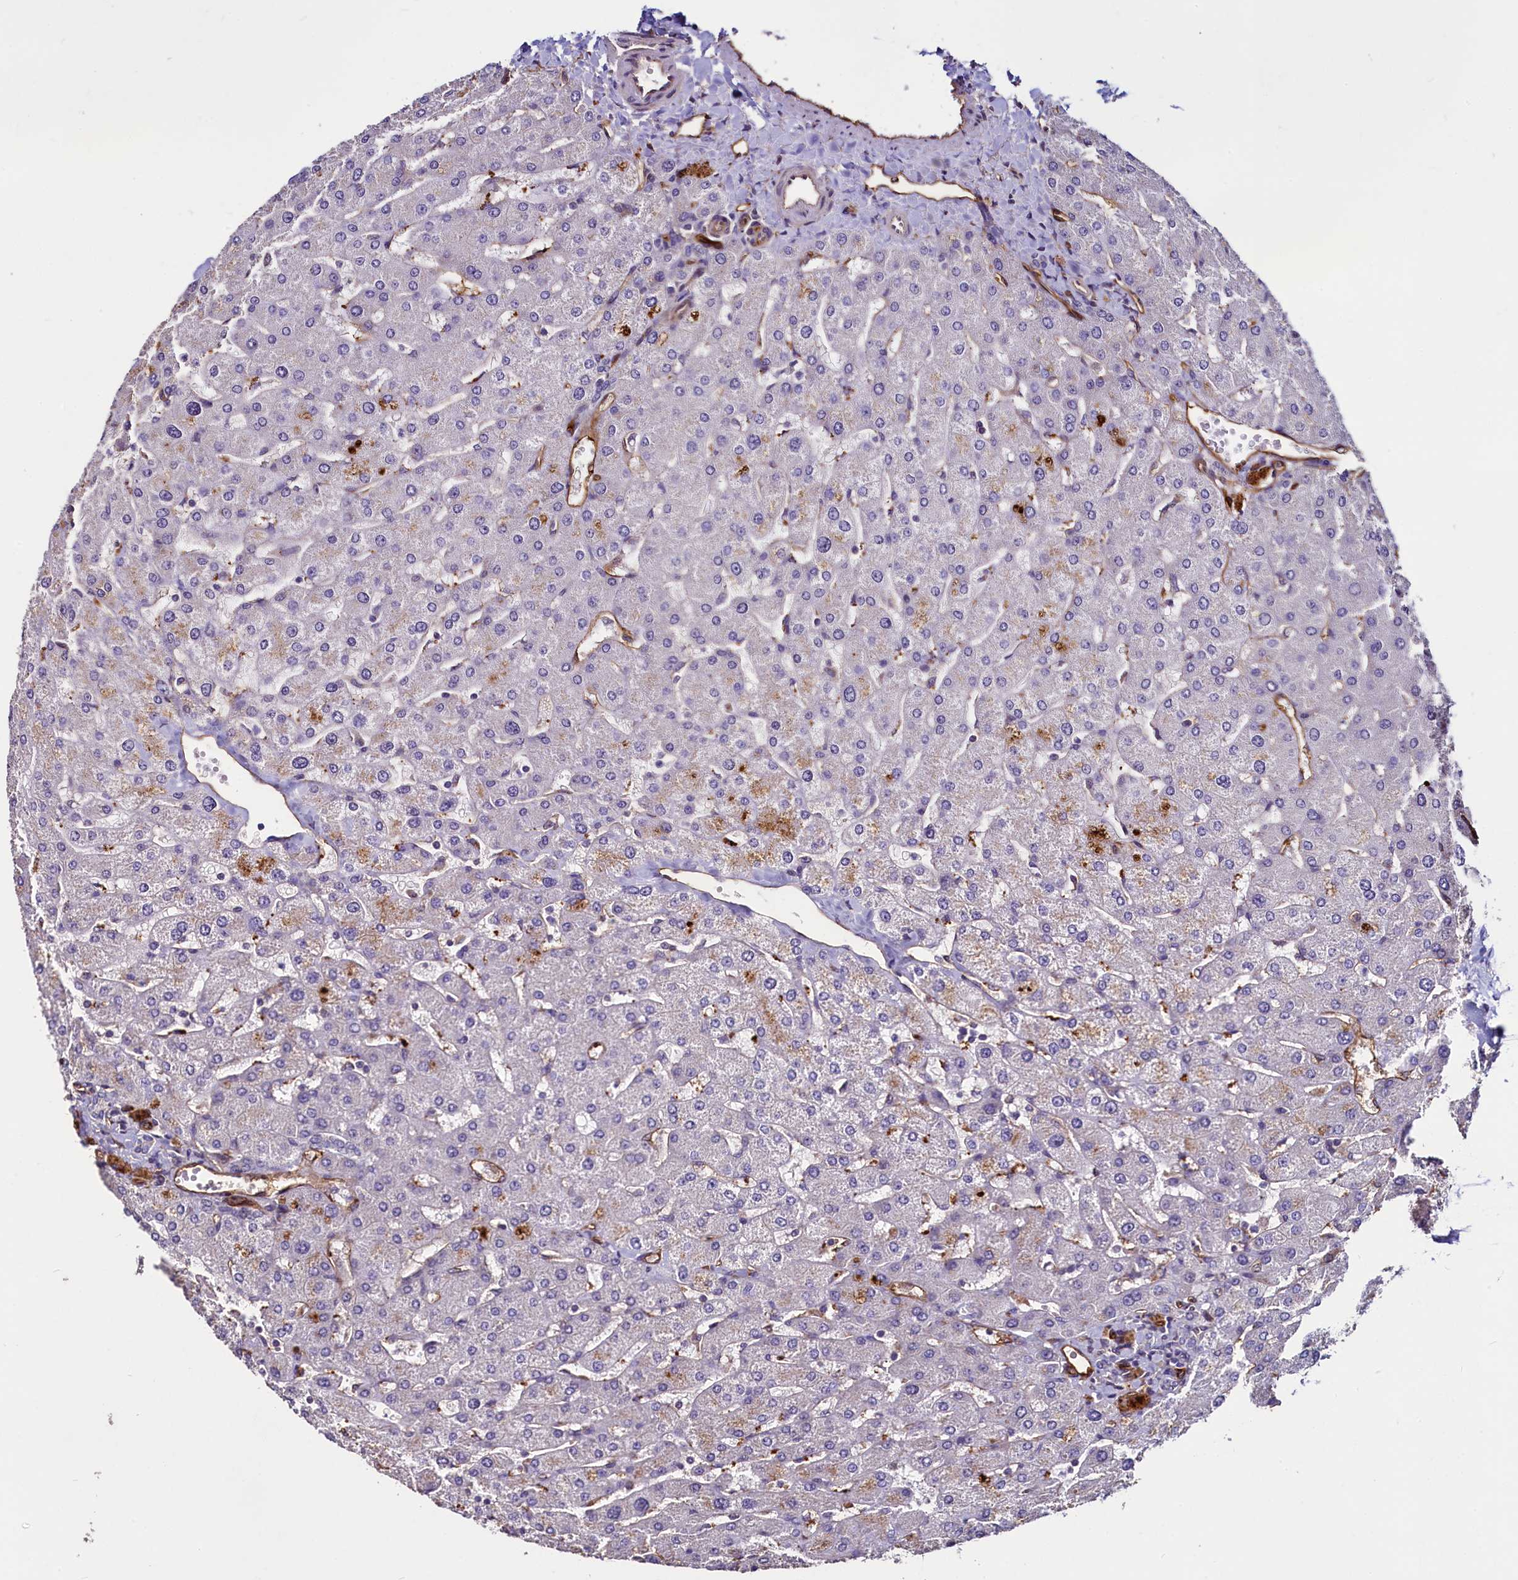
{"staining": {"intensity": "negative", "quantity": "none", "location": "none"}, "tissue": "liver", "cell_type": "Cholangiocytes", "image_type": "normal", "snomed": [{"axis": "morphology", "description": "Normal tissue, NOS"}, {"axis": "topography", "description": "Liver"}], "caption": "IHC of benign liver displays no staining in cholangiocytes. The staining was performed using DAB to visualize the protein expression in brown, while the nuclei were stained in blue with hematoxylin (Magnification: 20x).", "gene": "PALM", "patient": {"sex": "male", "age": 55}}